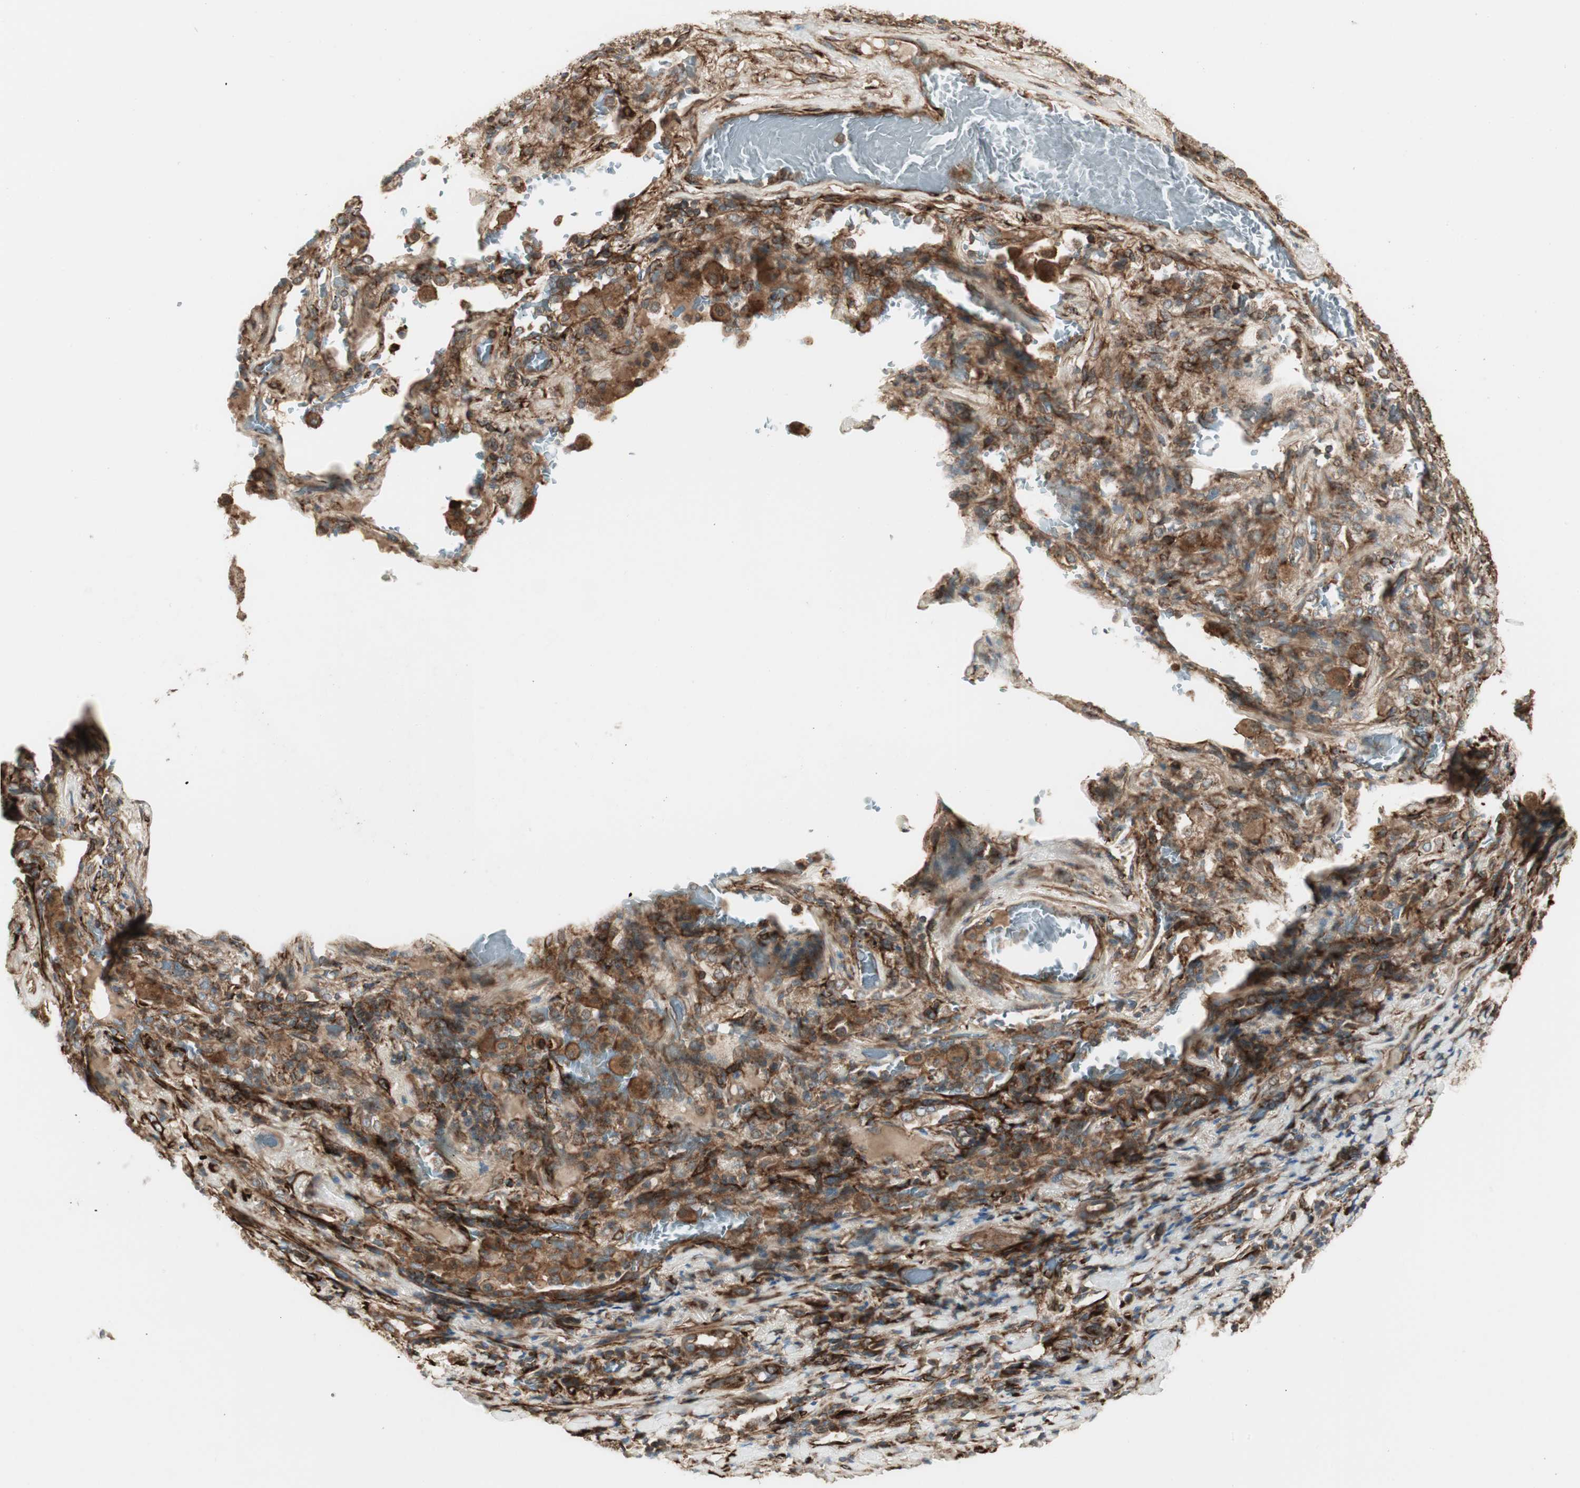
{"staining": {"intensity": "moderate", "quantity": ">75%", "location": "cytoplasmic/membranous"}, "tissue": "lung cancer", "cell_type": "Tumor cells", "image_type": "cancer", "snomed": [{"axis": "morphology", "description": "Squamous cell carcinoma, NOS"}, {"axis": "topography", "description": "Lung"}], "caption": "The photomicrograph exhibits a brown stain indicating the presence of a protein in the cytoplasmic/membranous of tumor cells in squamous cell carcinoma (lung).", "gene": "PRKG1", "patient": {"sex": "male", "age": 57}}